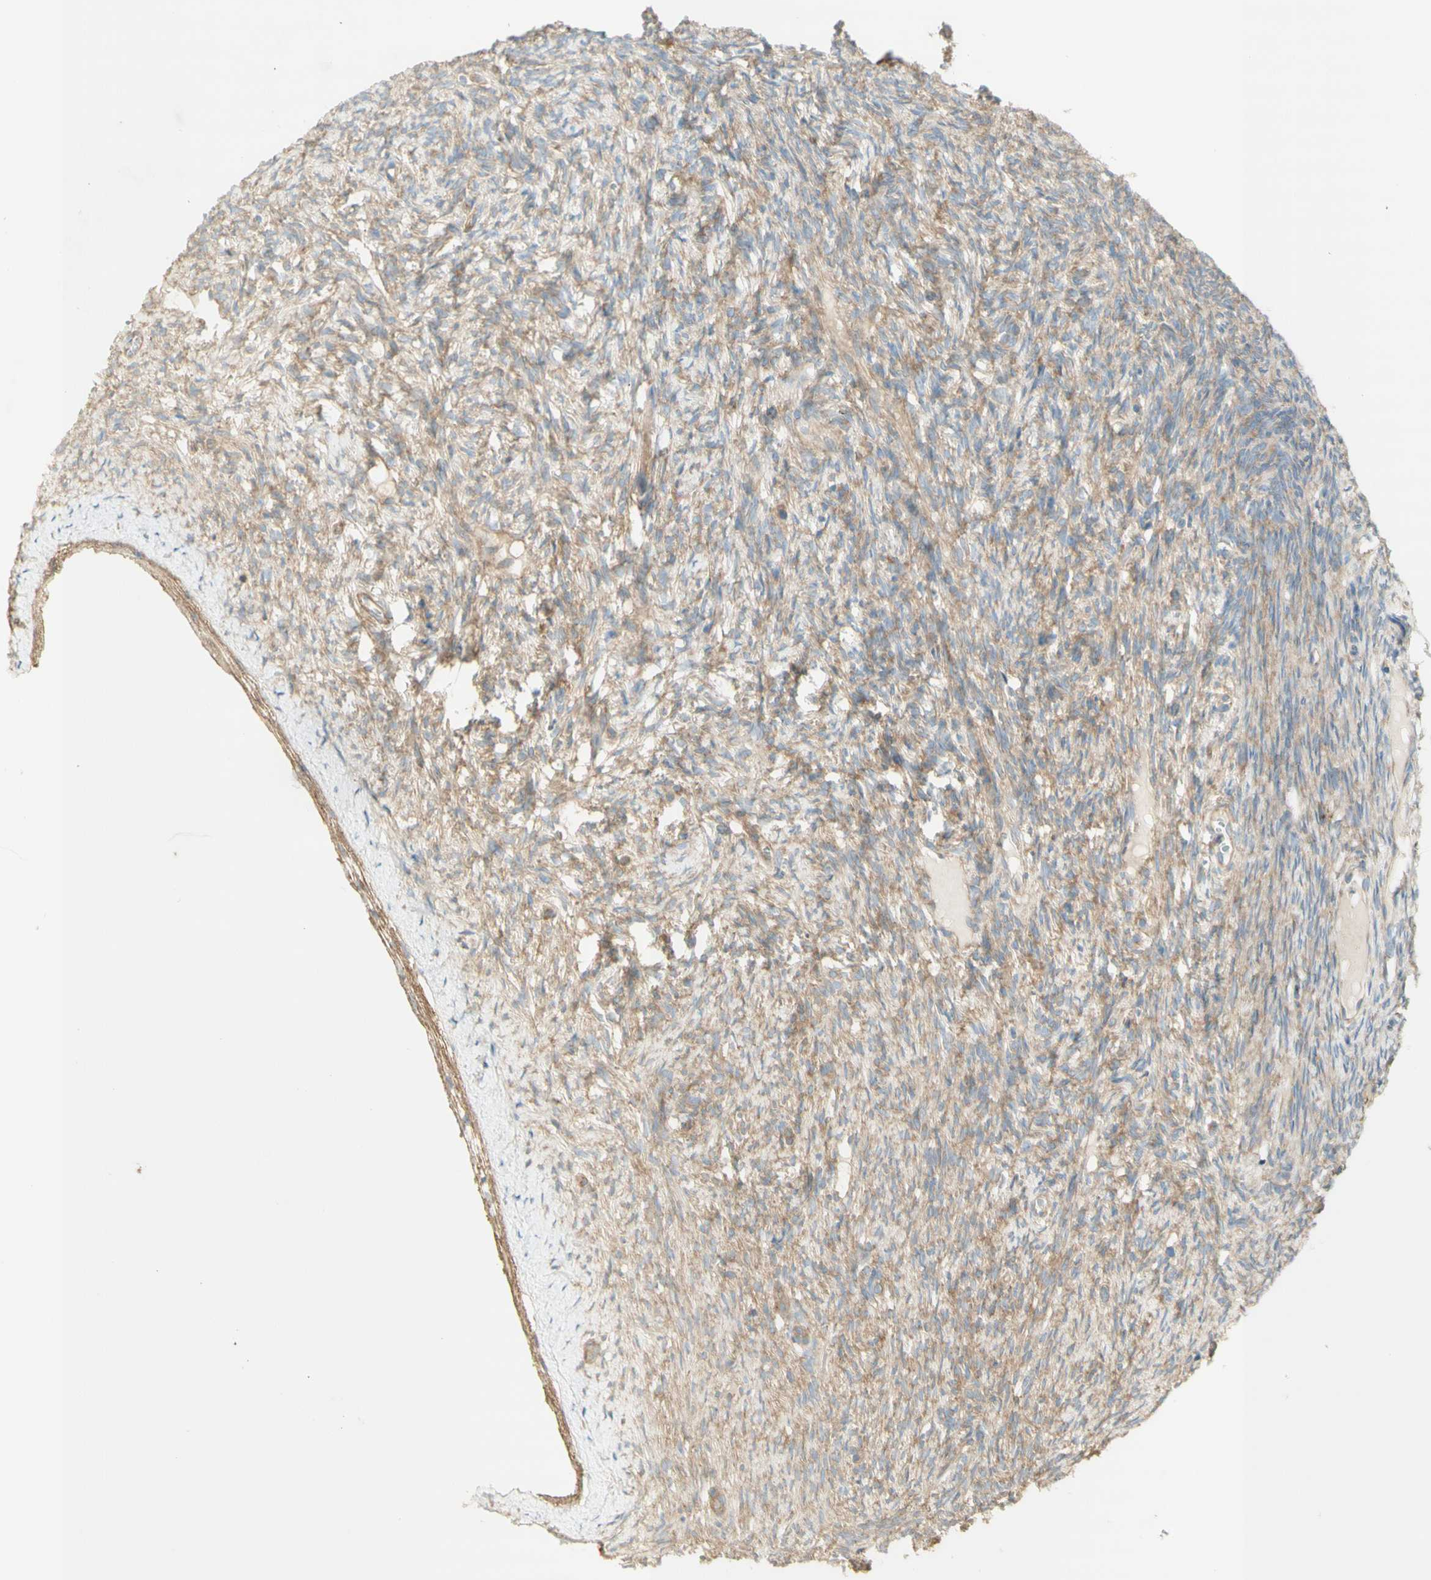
{"staining": {"intensity": "weak", "quantity": ">75%", "location": "cytoplasmic/membranous"}, "tissue": "ovary", "cell_type": "Follicle cells", "image_type": "normal", "snomed": [{"axis": "morphology", "description": "Normal tissue, NOS"}, {"axis": "topography", "description": "Ovary"}], "caption": "Immunohistochemistry (IHC) of benign ovary displays low levels of weak cytoplasmic/membranous positivity in approximately >75% of follicle cells.", "gene": "DYNC1H1", "patient": {"sex": "female", "age": 33}}